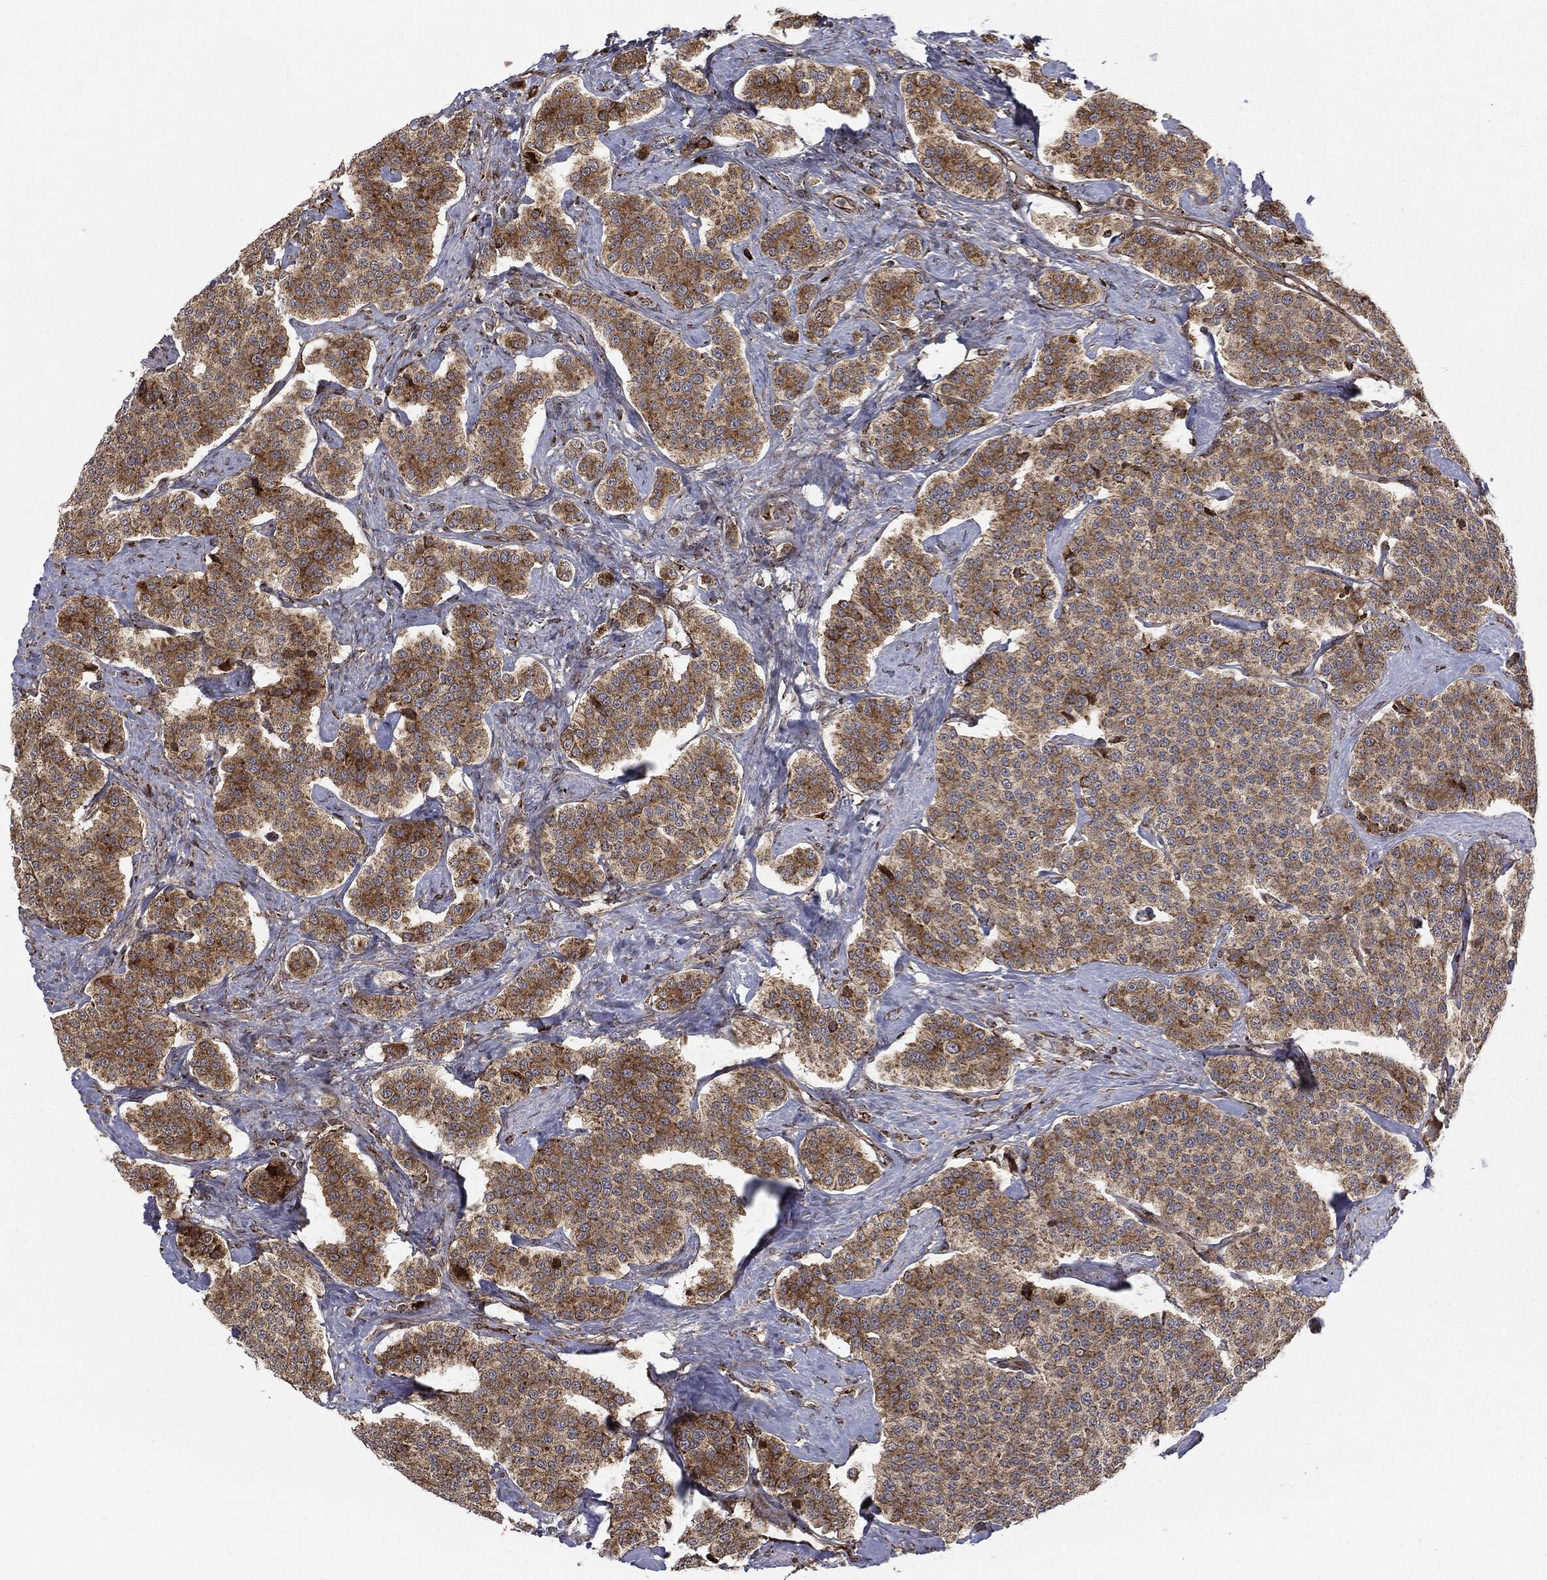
{"staining": {"intensity": "moderate", "quantity": ">75%", "location": "cytoplasmic/membranous"}, "tissue": "carcinoid", "cell_type": "Tumor cells", "image_type": "cancer", "snomed": [{"axis": "morphology", "description": "Carcinoid, malignant, NOS"}, {"axis": "topography", "description": "Small intestine"}], "caption": "A brown stain shows moderate cytoplasmic/membranous expression of a protein in carcinoid (malignant) tumor cells. Nuclei are stained in blue.", "gene": "CYLD", "patient": {"sex": "female", "age": 58}}